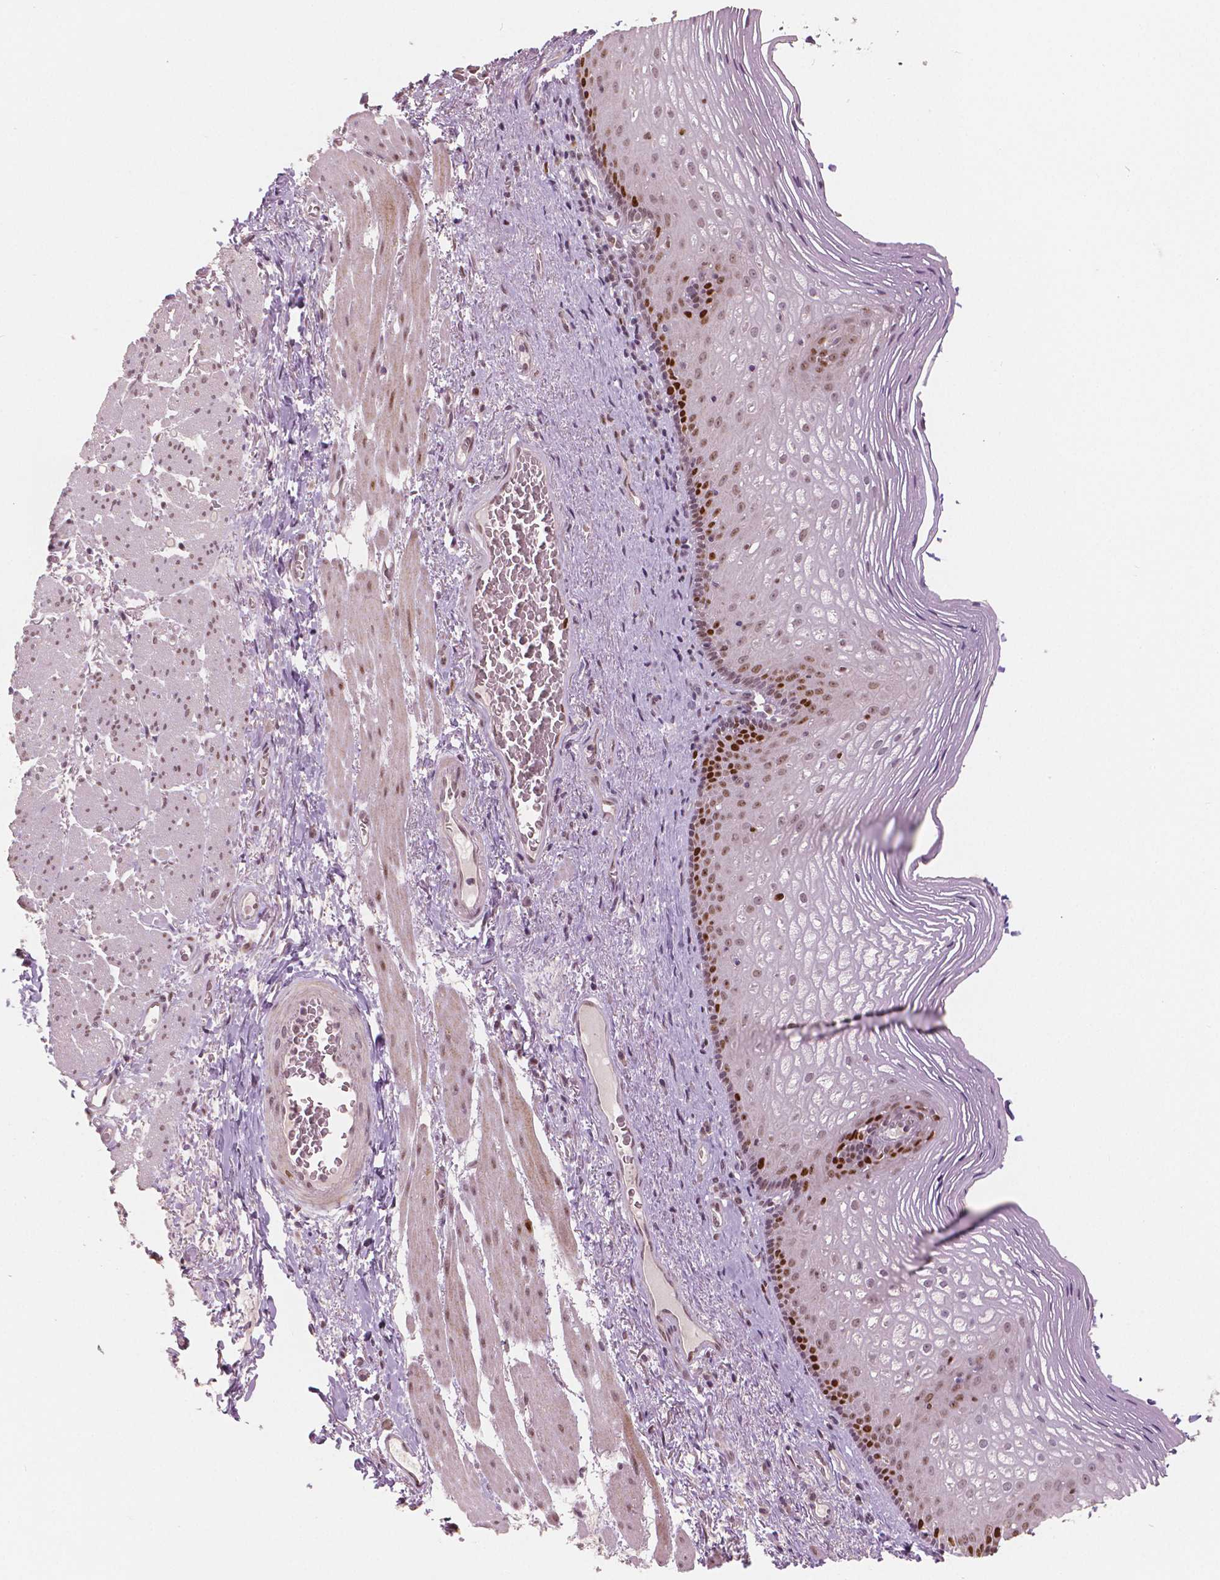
{"staining": {"intensity": "strong", "quantity": "25%-75%", "location": "nuclear"}, "tissue": "esophagus", "cell_type": "Squamous epithelial cells", "image_type": "normal", "snomed": [{"axis": "morphology", "description": "Normal tissue, NOS"}, {"axis": "topography", "description": "Esophagus"}], "caption": "Immunohistochemistry (IHC) image of benign esophagus: human esophagus stained using immunohistochemistry exhibits high levels of strong protein expression localized specifically in the nuclear of squamous epithelial cells, appearing as a nuclear brown color.", "gene": "NSD2", "patient": {"sex": "male", "age": 76}}